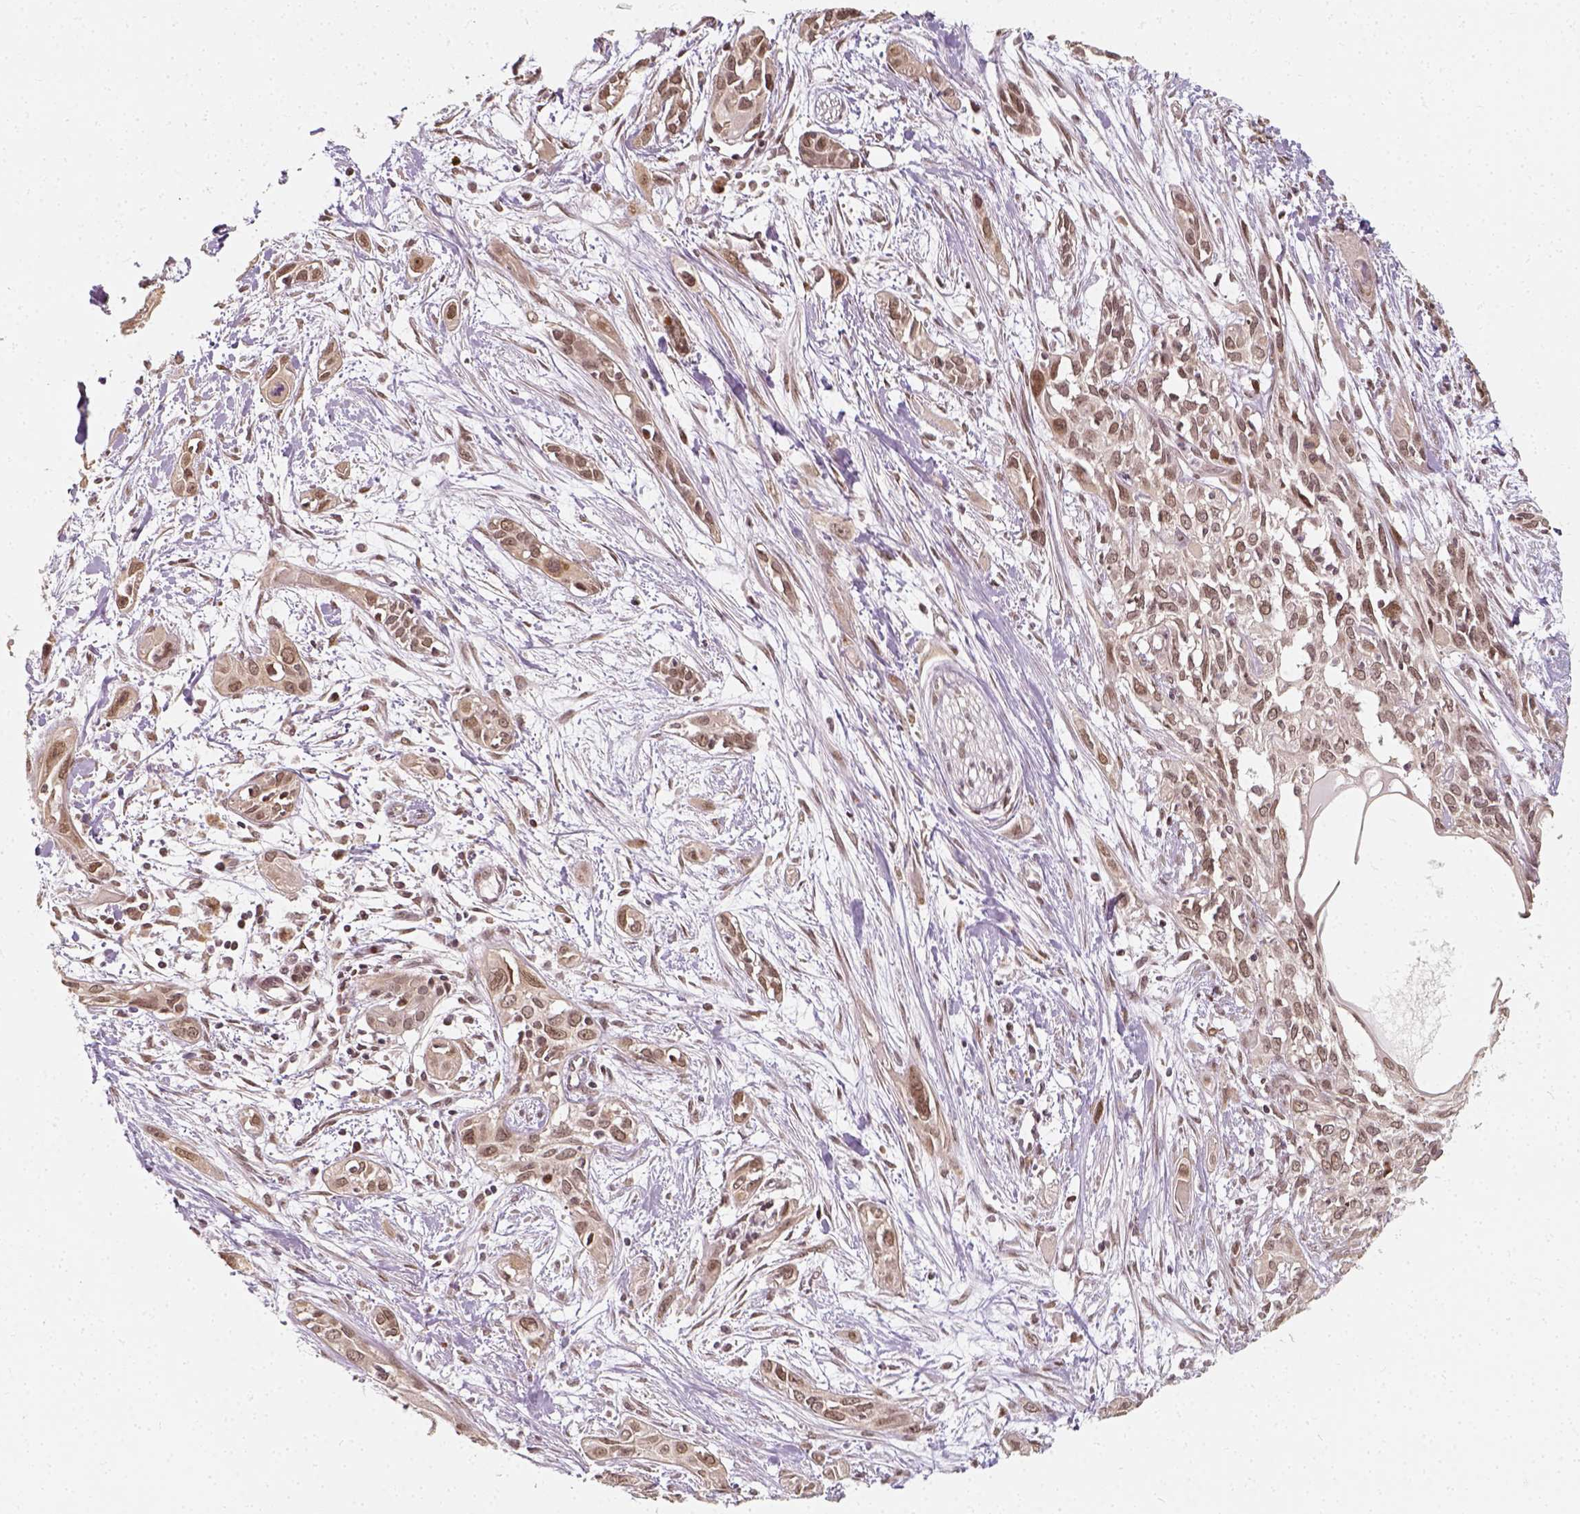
{"staining": {"intensity": "weak", "quantity": ">75%", "location": "nuclear"}, "tissue": "pancreatic cancer", "cell_type": "Tumor cells", "image_type": "cancer", "snomed": [{"axis": "morphology", "description": "Adenocarcinoma, NOS"}, {"axis": "topography", "description": "Pancreas"}], "caption": "Protein staining of adenocarcinoma (pancreatic) tissue reveals weak nuclear staining in approximately >75% of tumor cells. (DAB = brown stain, brightfield microscopy at high magnification).", "gene": "ZMAT3", "patient": {"sex": "female", "age": 55}}